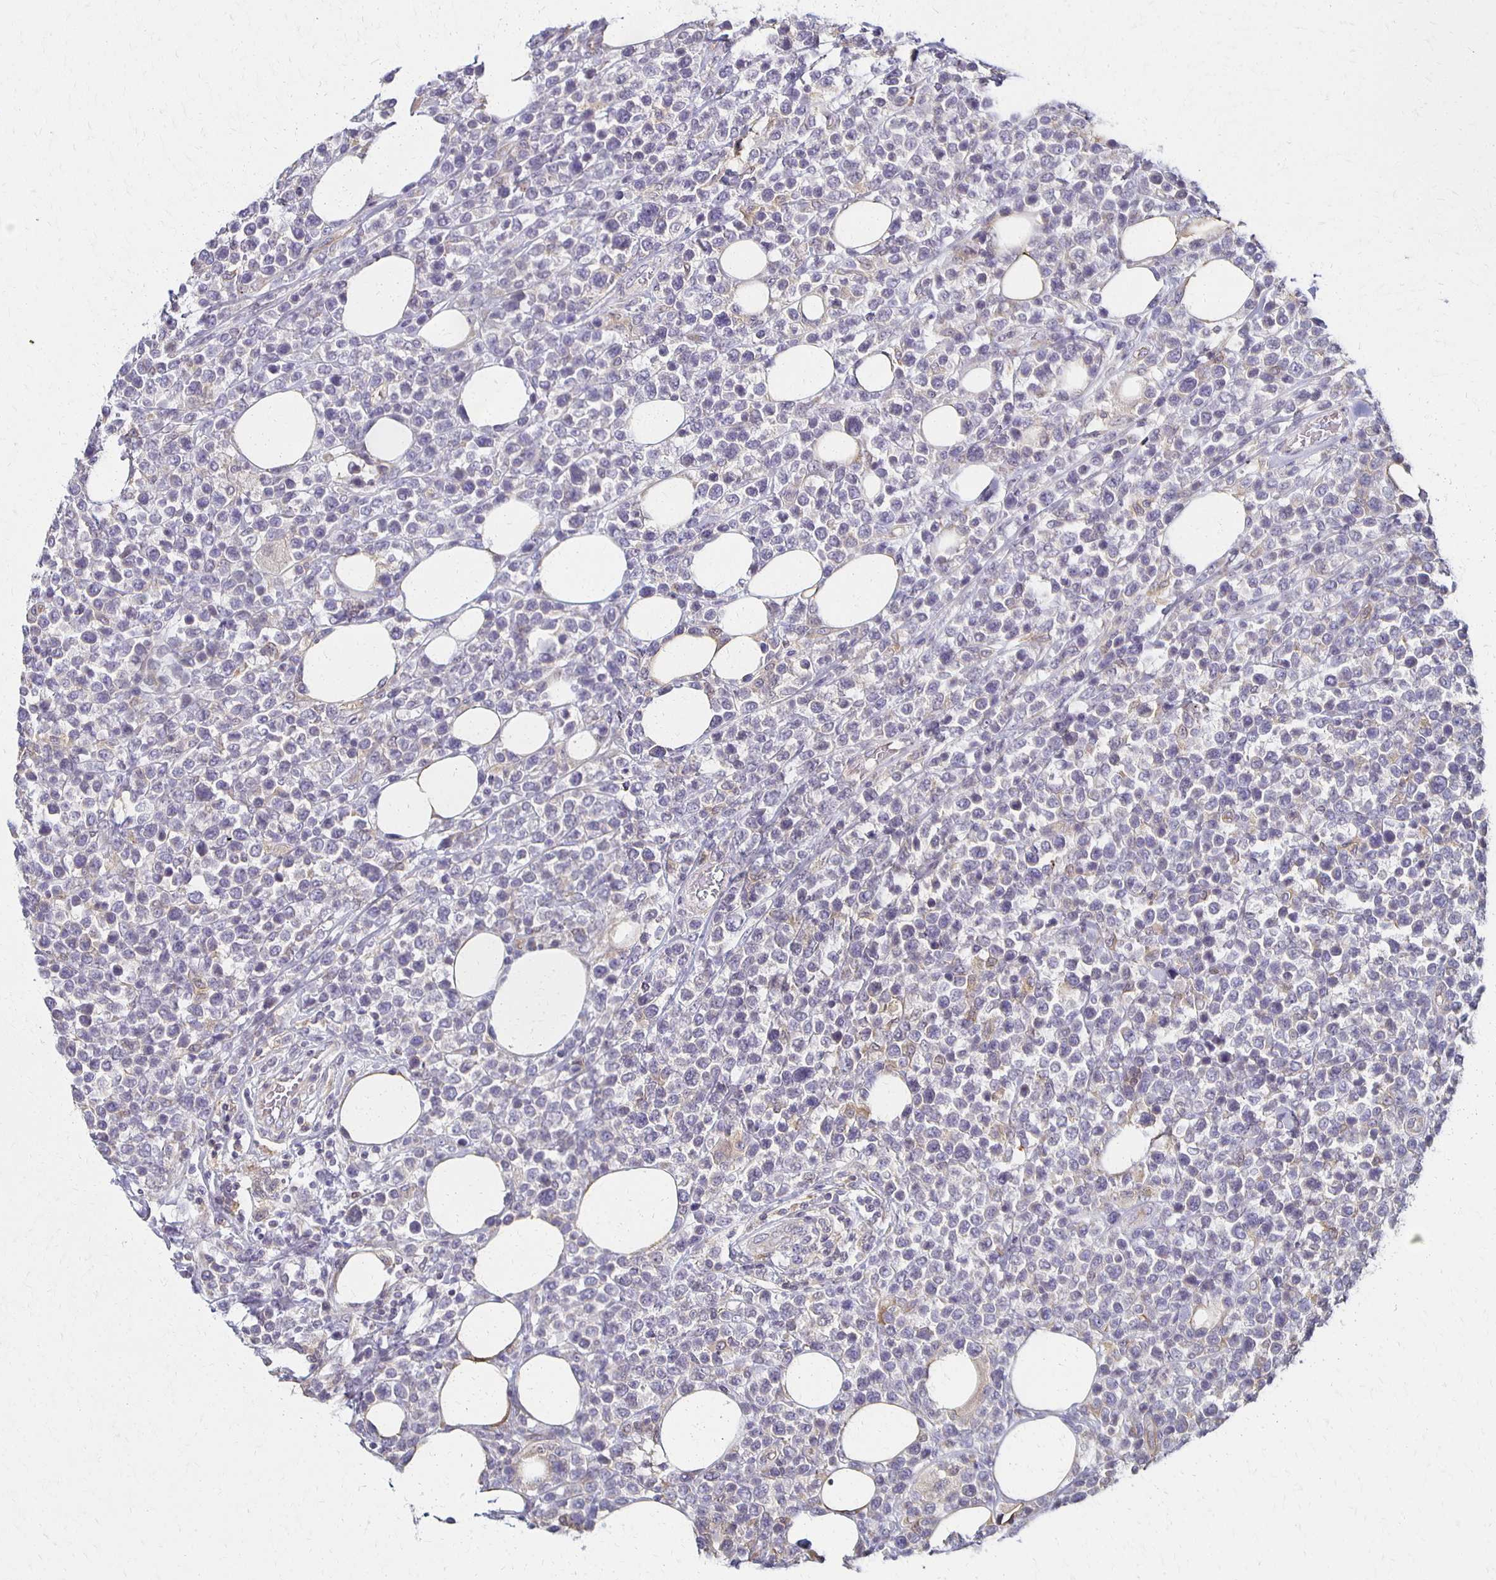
{"staining": {"intensity": "negative", "quantity": "none", "location": "none"}, "tissue": "lymphoma", "cell_type": "Tumor cells", "image_type": "cancer", "snomed": [{"axis": "morphology", "description": "Malignant lymphoma, non-Hodgkin's type, Low grade"}, {"axis": "topography", "description": "Lymph node"}], "caption": "Immunohistochemistry of low-grade malignant lymphoma, non-Hodgkin's type exhibits no expression in tumor cells. (DAB IHC, high magnification).", "gene": "GPX4", "patient": {"sex": "male", "age": 60}}